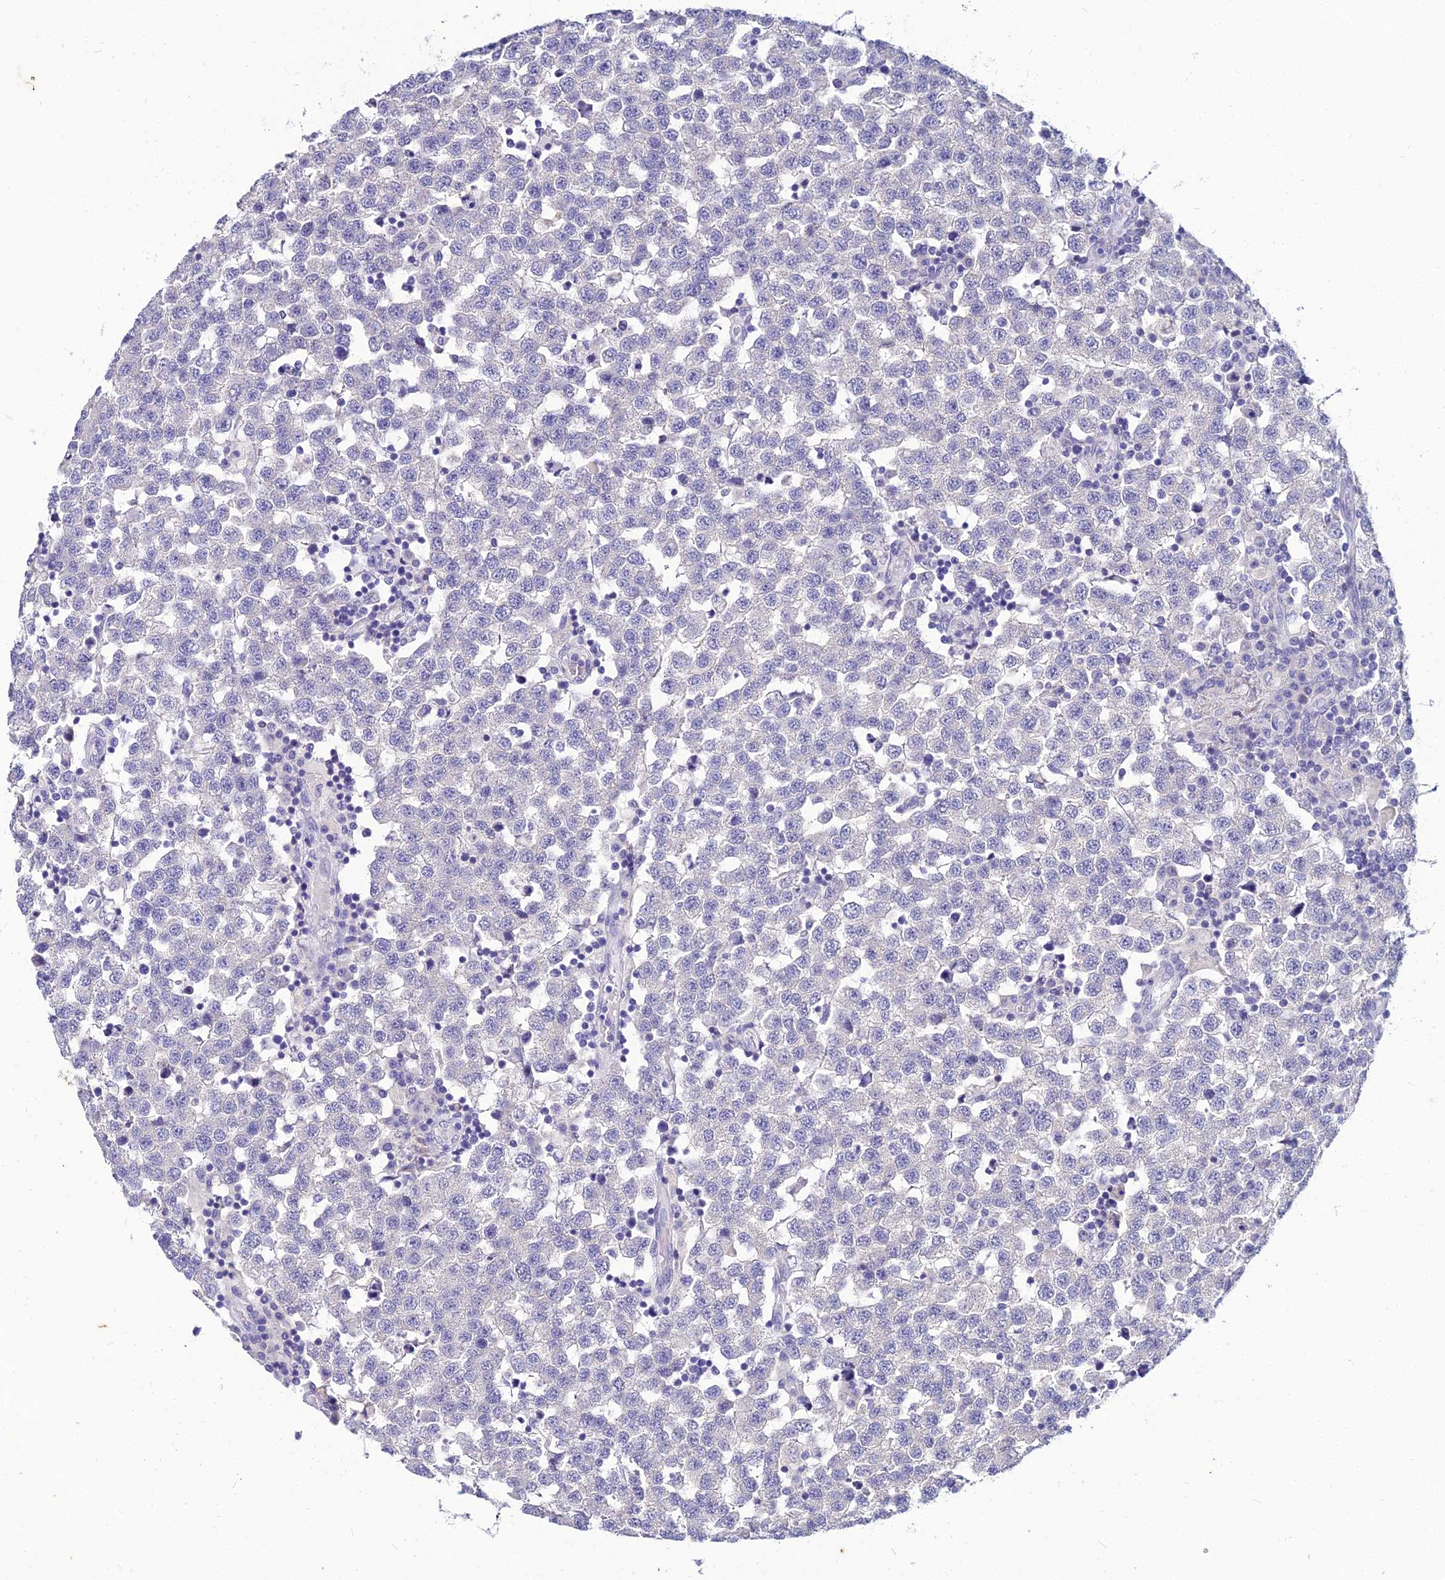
{"staining": {"intensity": "negative", "quantity": "none", "location": "none"}, "tissue": "testis cancer", "cell_type": "Tumor cells", "image_type": "cancer", "snomed": [{"axis": "morphology", "description": "Seminoma, NOS"}, {"axis": "topography", "description": "Testis"}], "caption": "Image shows no protein expression in tumor cells of testis seminoma tissue.", "gene": "NPY", "patient": {"sex": "male", "age": 34}}